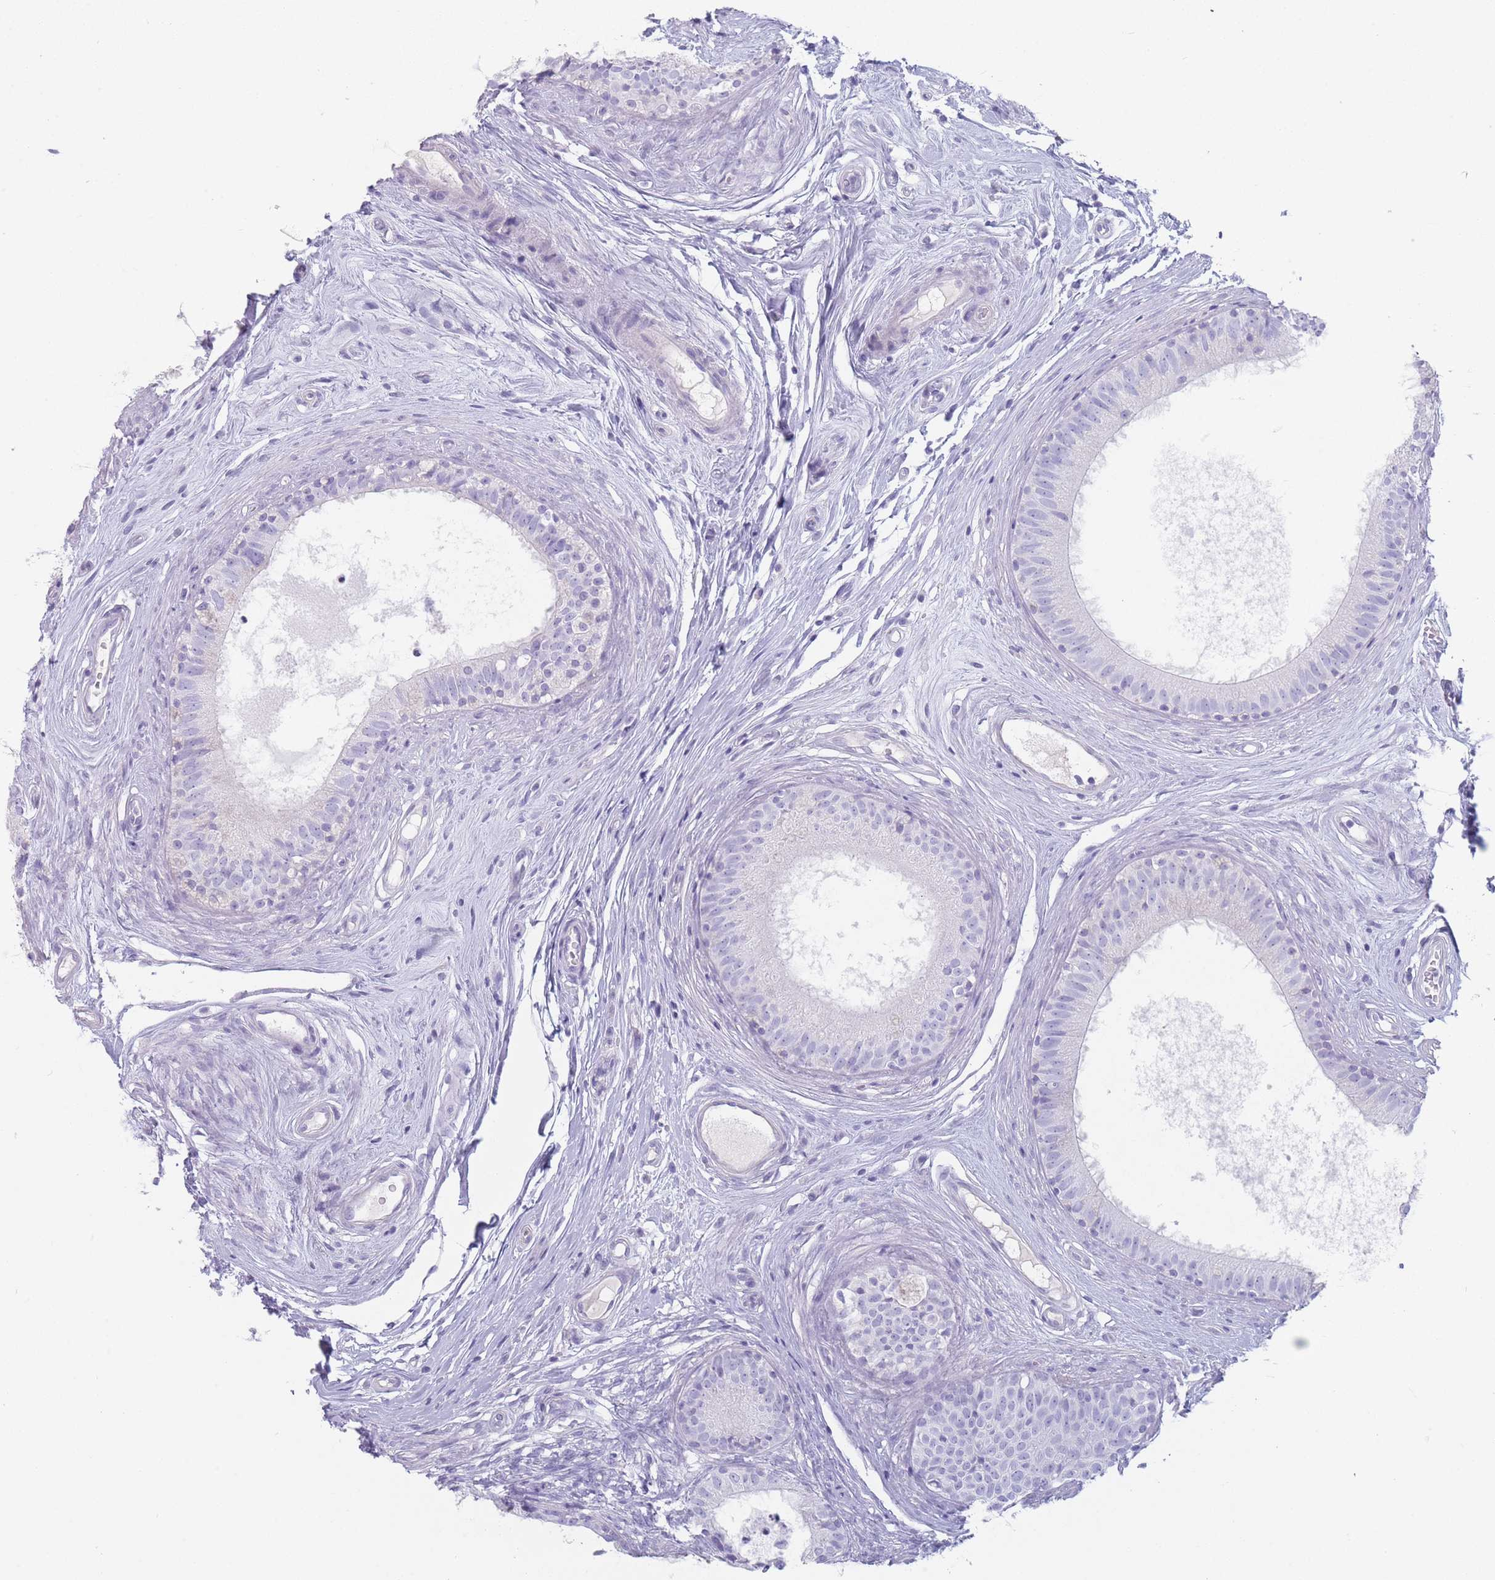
{"staining": {"intensity": "negative", "quantity": "none", "location": "none"}, "tissue": "epididymis", "cell_type": "Glandular cells", "image_type": "normal", "snomed": [{"axis": "morphology", "description": "Normal tissue, NOS"}, {"axis": "topography", "description": "Epididymis"}], "caption": "High power microscopy photomicrograph of an IHC micrograph of benign epididymis, revealing no significant positivity in glandular cells.", "gene": "GPR12", "patient": {"sex": "male", "age": 74}}